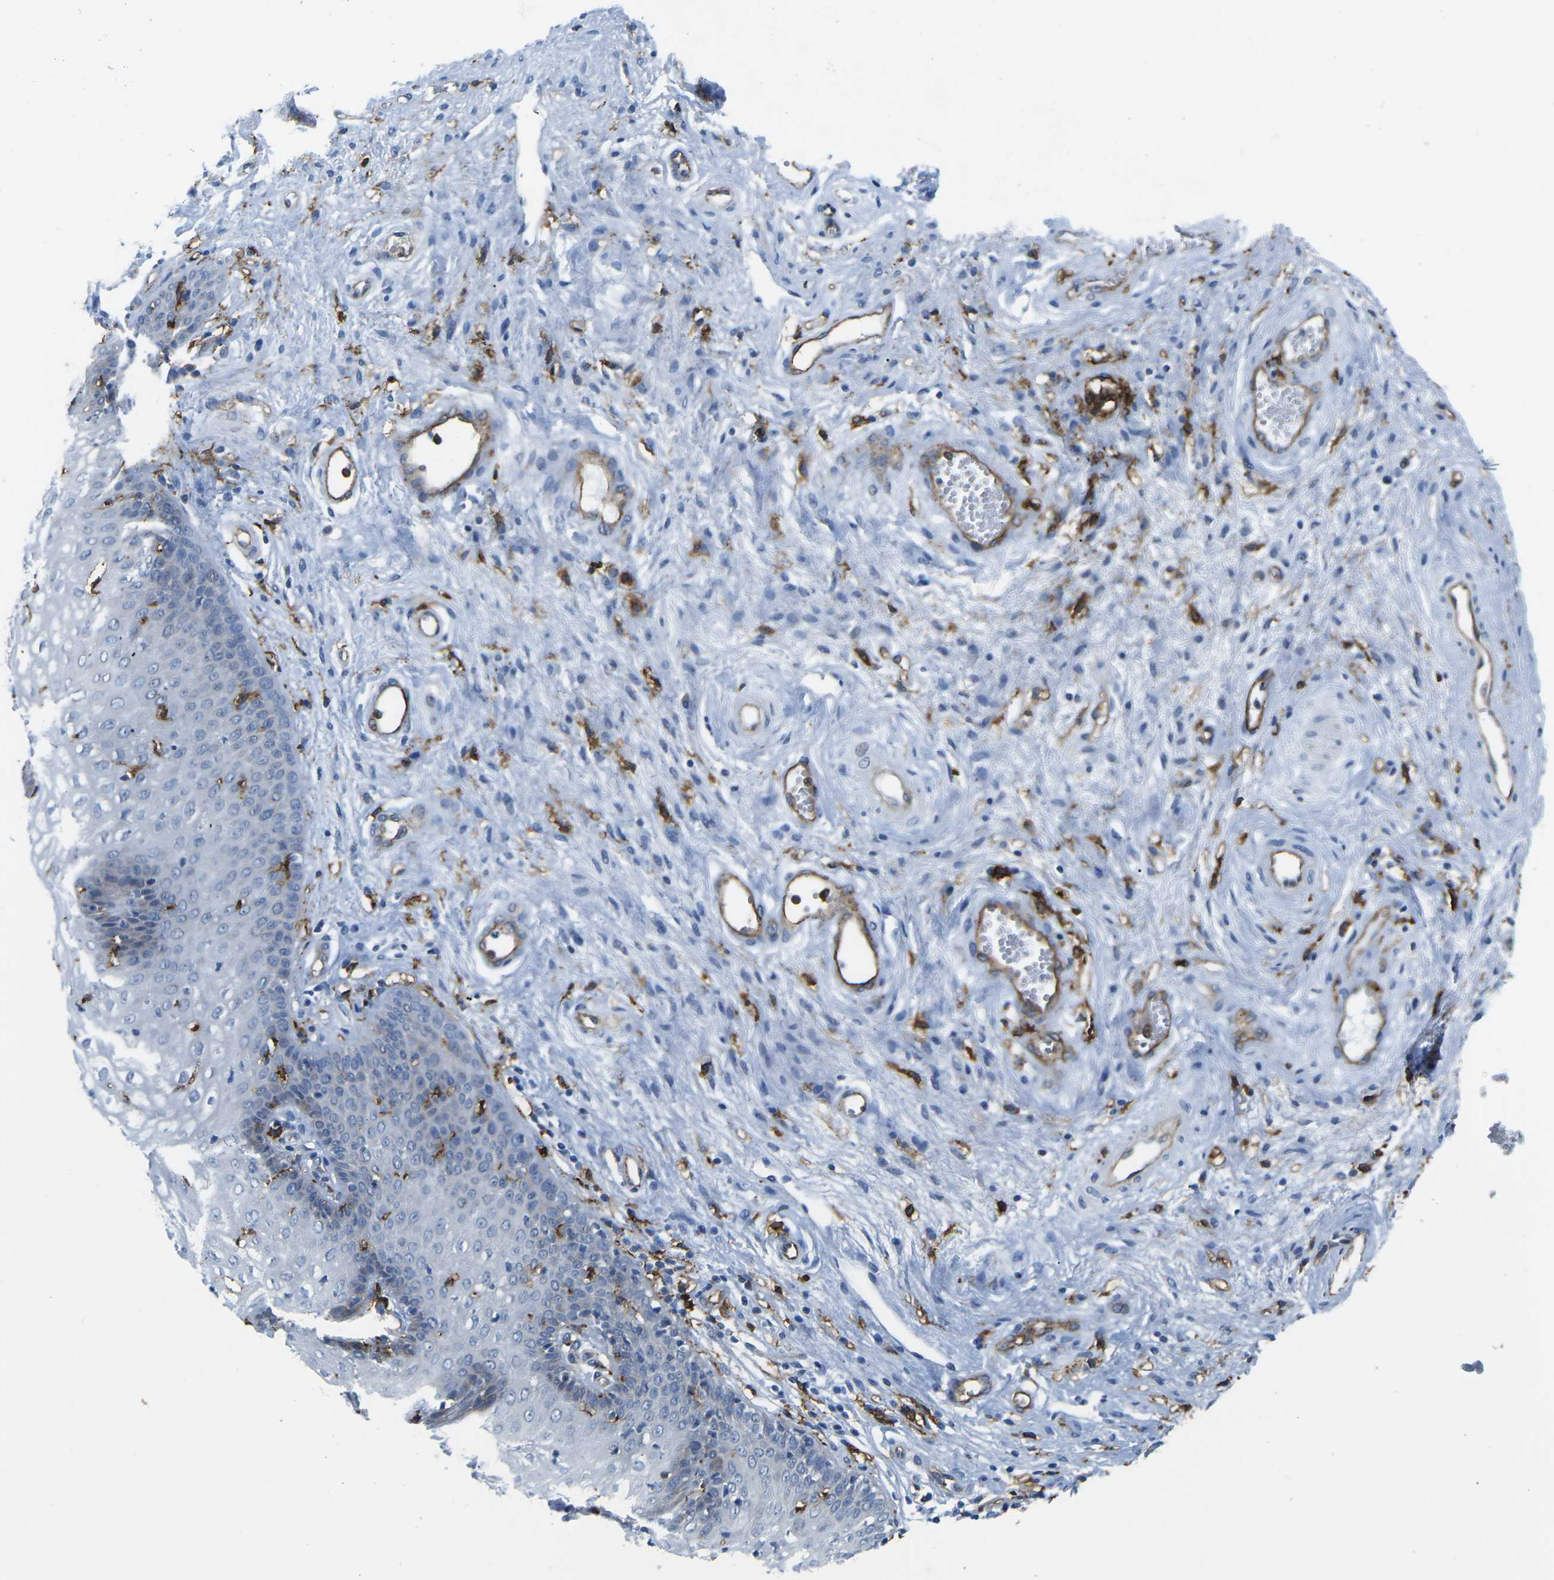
{"staining": {"intensity": "negative", "quantity": "none", "location": "none"}, "tissue": "vagina", "cell_type": "Squamous epithelial cells", "image_type": "normal", "snomed": [{"axis": "morphology", "description": "Normal tissue, NOS"}, {"axis": "topography", "description": "Vagina"}], "caption": "The micrograph demonstrates no significant expression in squamous epithelial cells of vagina. (DAB immunohistochemistry with hematoxylin counter stain).", "gene": "PTPN1", "patient": {"sex": "female", "age": 34}}